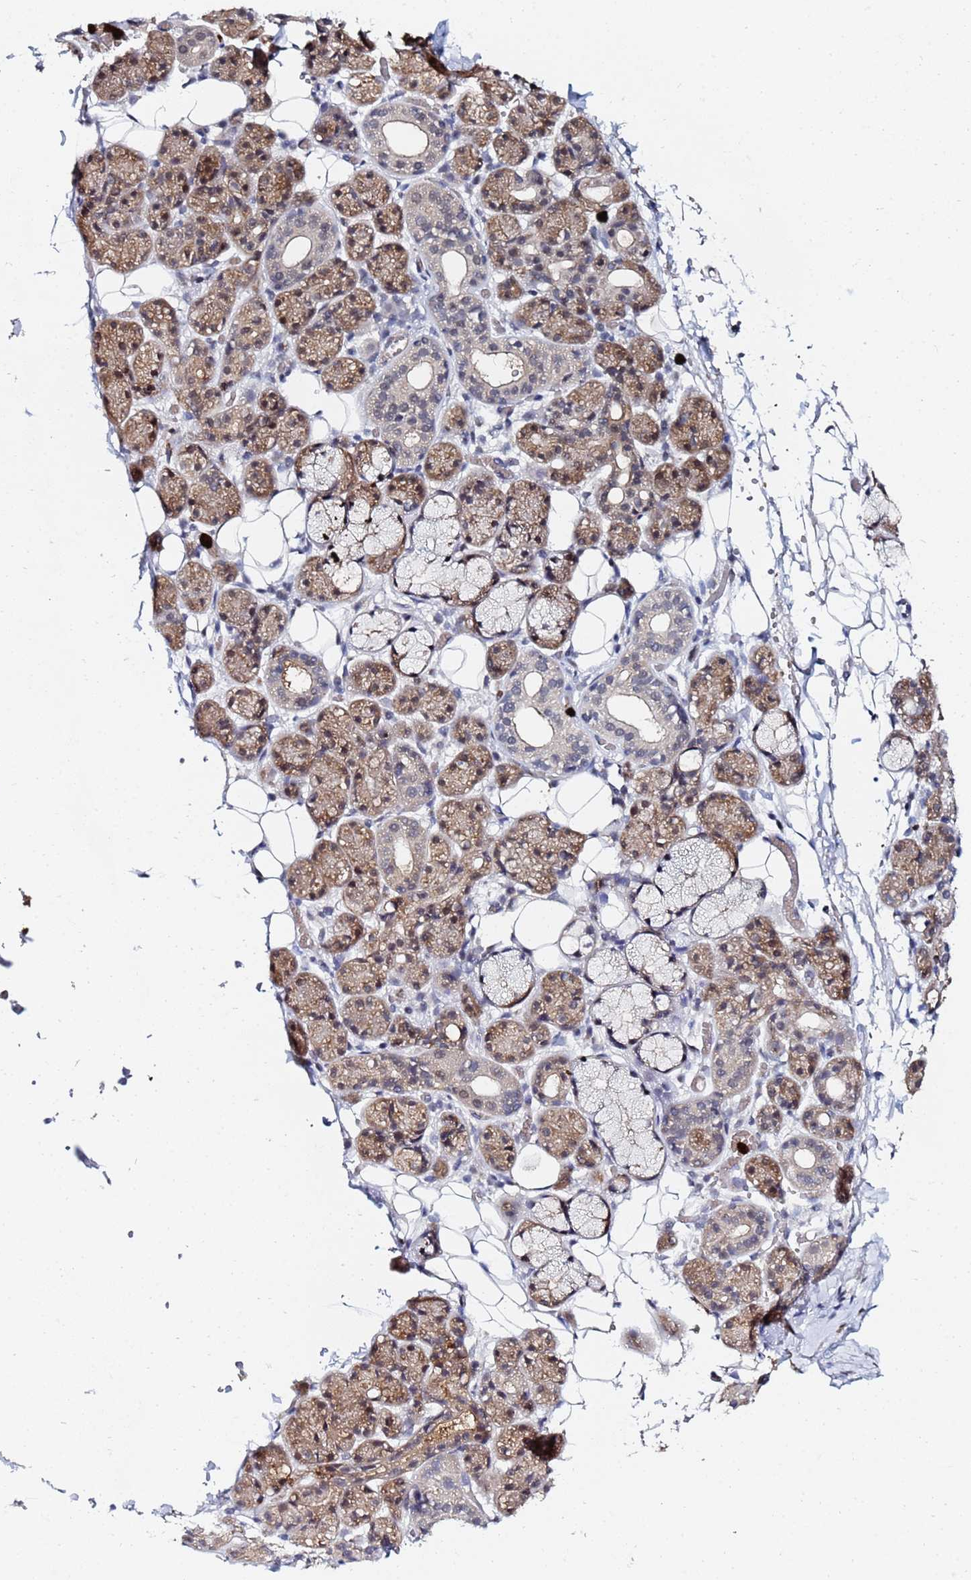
{"staining": {"intensity": "moderate", "quantity": "<25%", "location": "cytoplasmic/membranous"}, "tissue": "salivary gland", "cell_type": "Glandular cells", "image_type": "normal", "snomed": [{"axis": "morphology", "description": "Normal tissue, NOS"}, {"axis": "topography", "description": "Salivary gland"}], "caption": "Brown immunohistochemical staining in normal human salivary gland demonstrates moderate cytoplasmic/membranous staining in about <25% of glandular cells.", "gene": "MTCL1", "patient": {"sex": "male", "age": 63}}